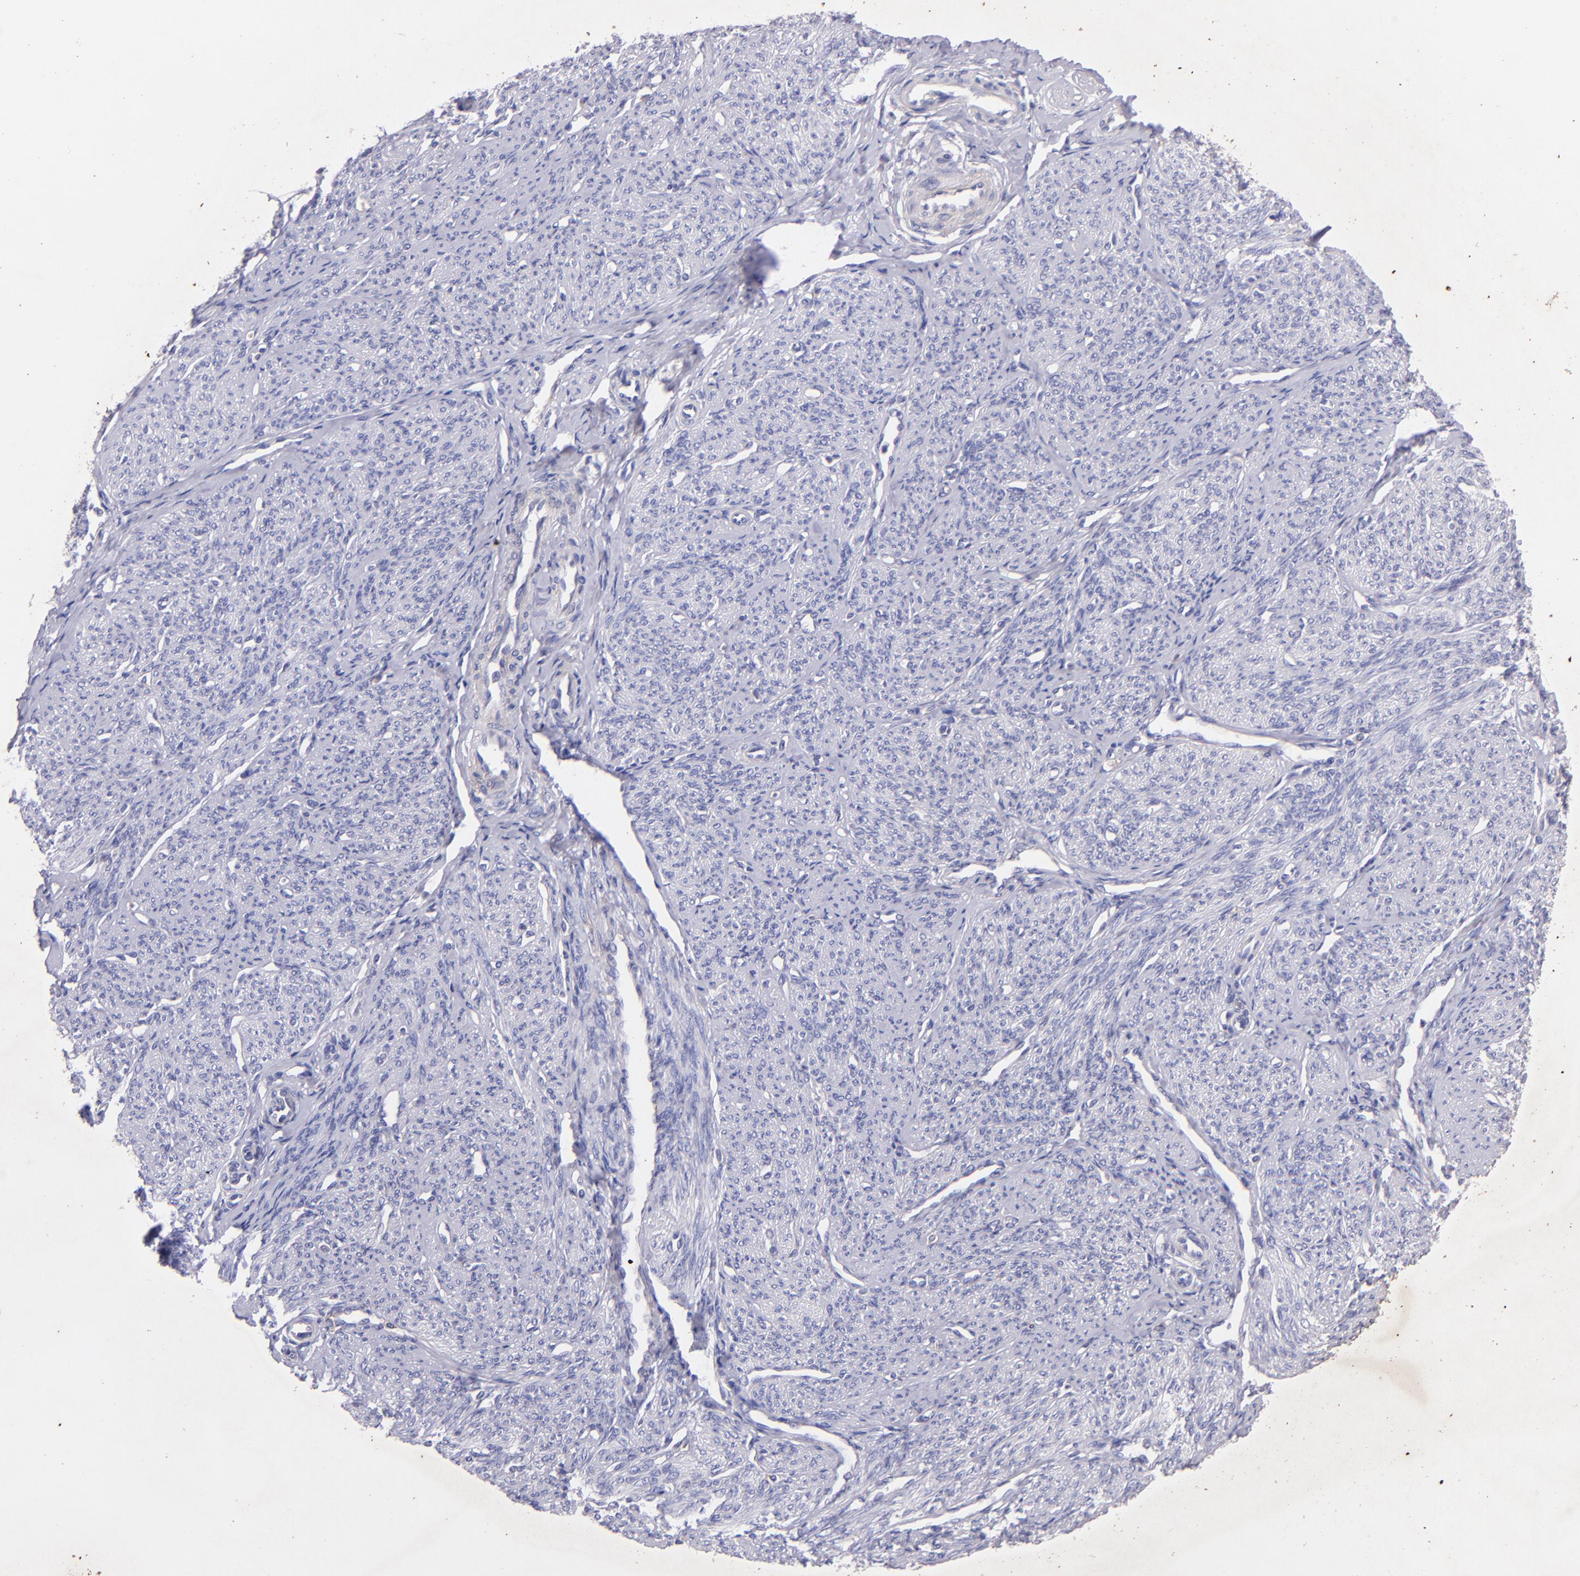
{"staining": {"intensity": "negative", "quantity": "none", "location": "none"}, "tissue": "smooth muscle", "cell_type": "Smooth muscle cells", "image_type": "normal", "snomed": [{"axis": "morphology", "description": "Normal tissue, NOS"}, {"axis": "topography", "description": "Cervix"}, {"axis": "topography", "description": "Endometrium"}], "caption": "High magnification brightfield microscopy of normal smooth muscle stained with DAB (brown) and counterstained with hematoxylin (blue): smooth muscle cells show no significant positivity. (DAB (3,3'-diaminobenzidine) immunohistochemistry visualized using brightfield microscopy, high magnification).", "gene": "RET", "patient": {"sex": "female", "age": 65}}